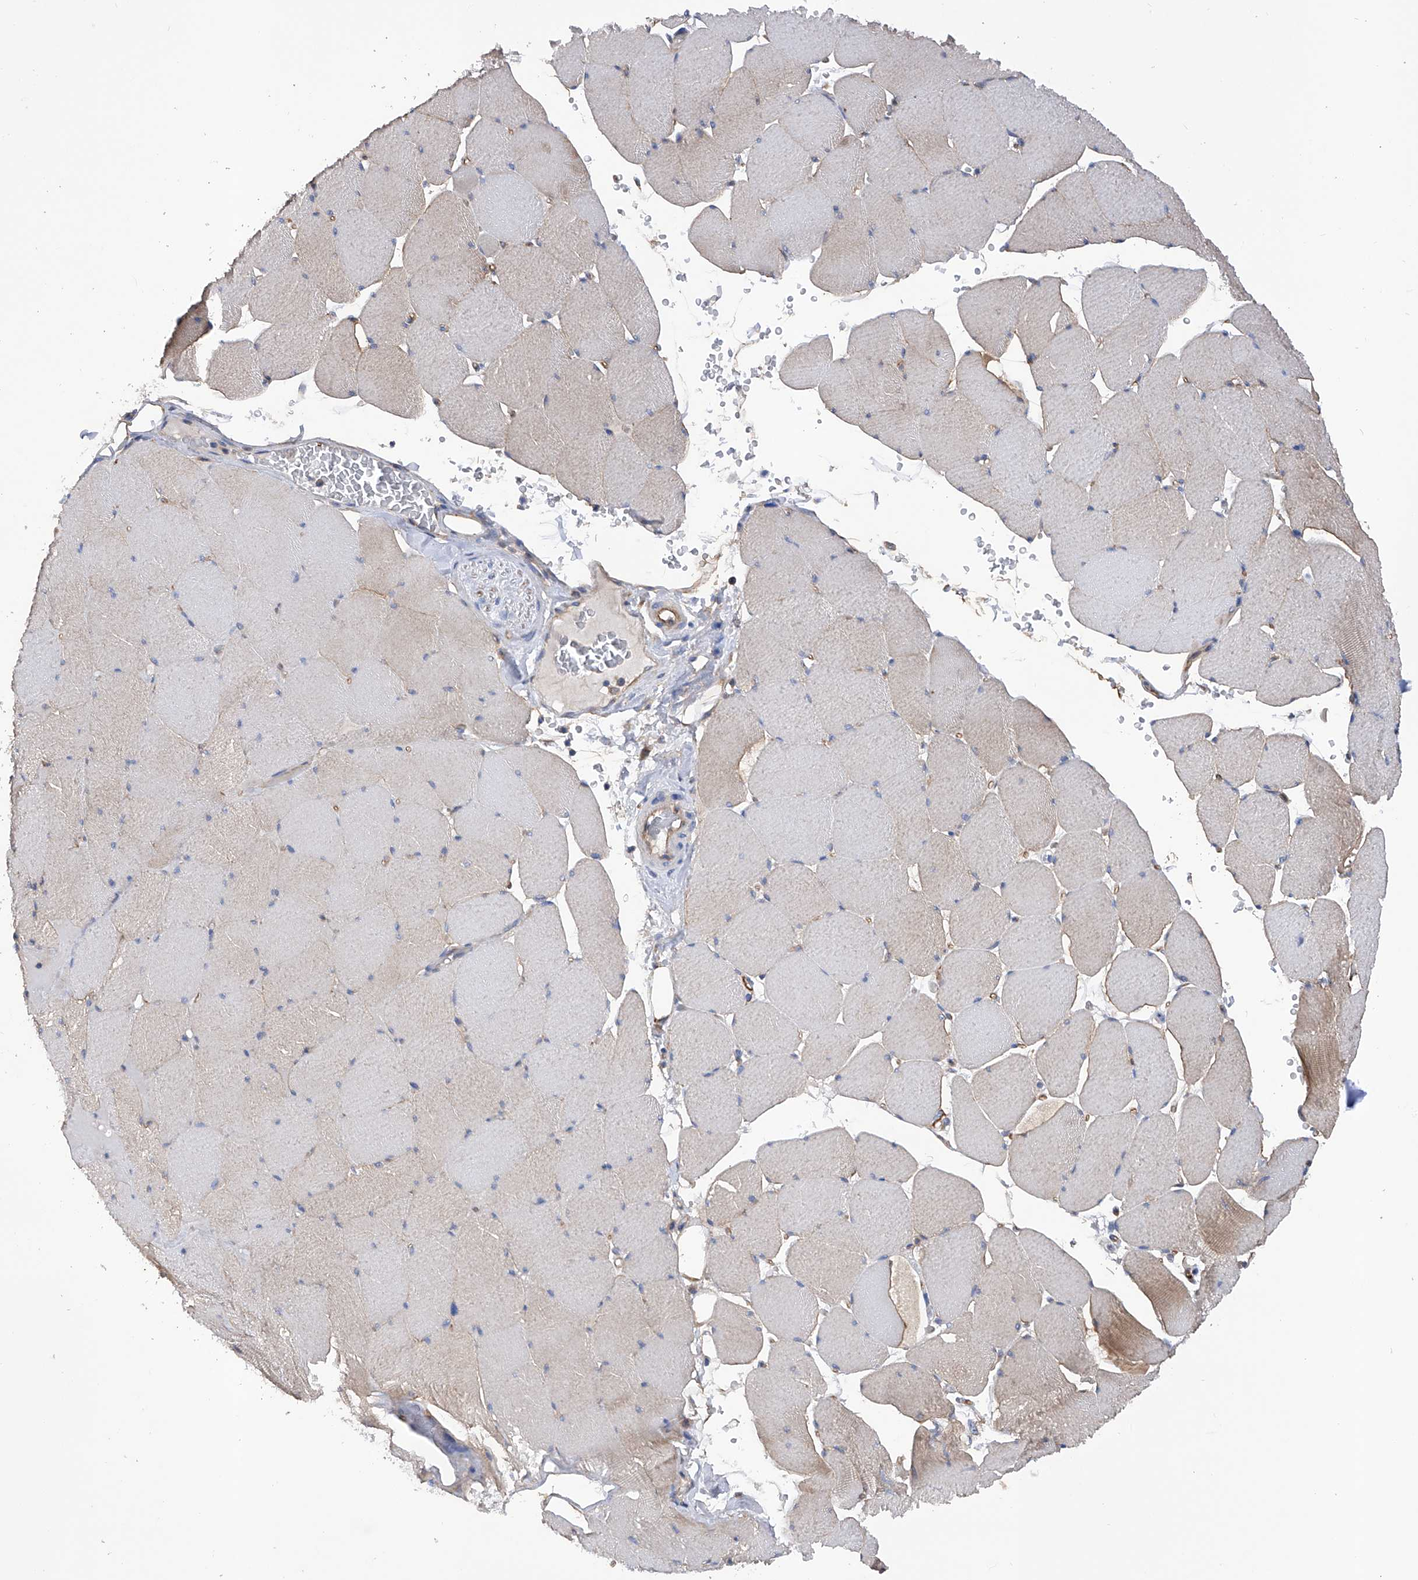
{"staining": {"intensity": "weak", "quantity": "<25%", "location": "cytoplasmic/membranous"}, "tissue": "skeletal muscle", "cell_type": "Myocytes", "image_type": "normal", "snomed": [{"axis": "morphology", "description": "Normal tissue, NOS"}, {"axis": "topography", "description": "Skeletal muscle"}, {"axis": "topography", "description": "Head-Neck"}], "caption": "This is a histopathology image of immunohistochemistry (IHC) staining of normal skeletal muscle, which shows no positivity in myocytes. (Brightfield microscopy of DAB immunohistochemistry at high magnification).", "gene": "INPP5B", "patient": {"sex": "male", "age": 66}}